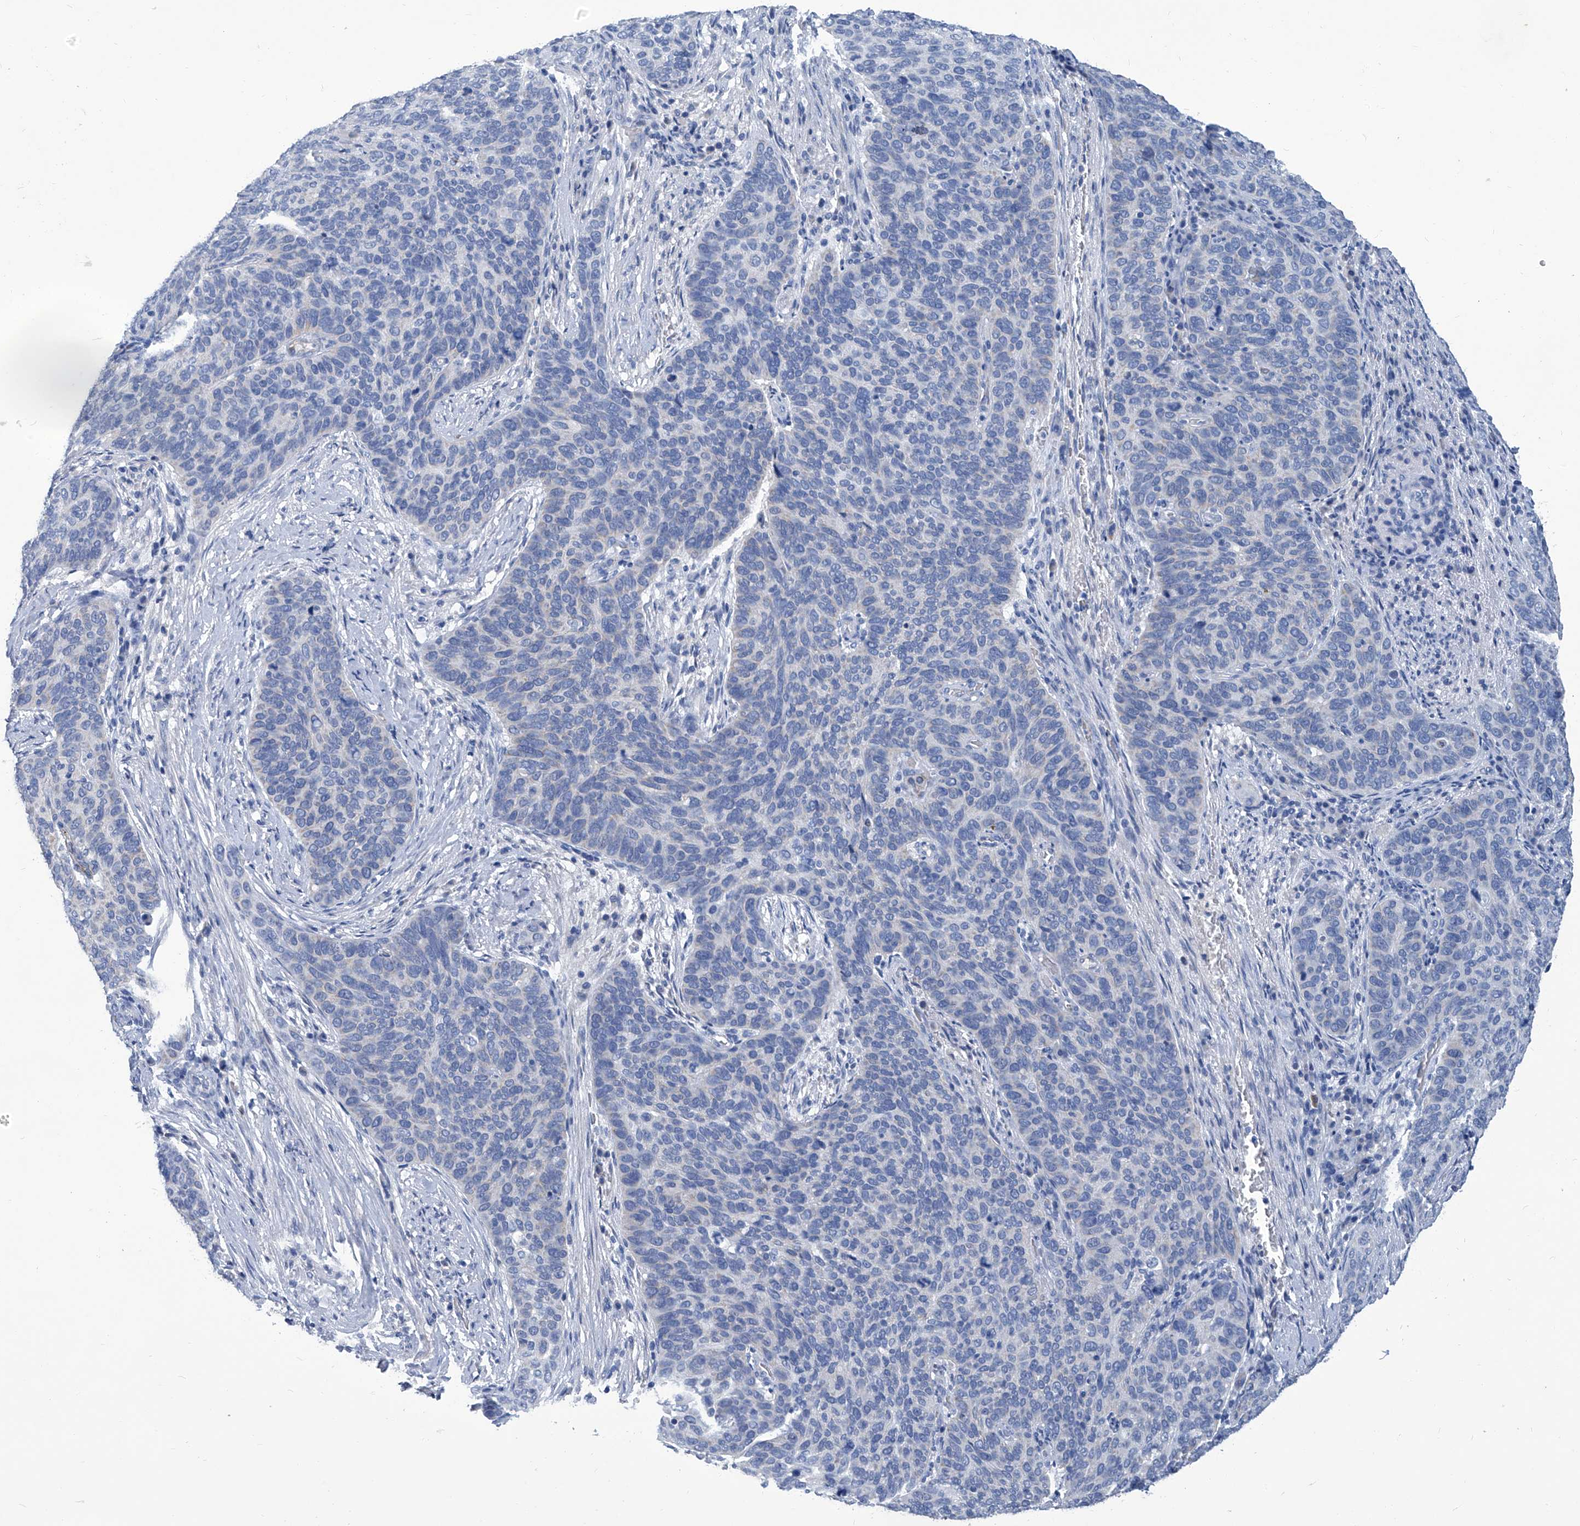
{"staining": {"intensity": "negative", "quantity": "none", "location": "none"}, "tissue": "cervical cancer", "cell_type": "Tumor cells", "image_type": "cancer", "snomed": [{"axis": "morphology", "description": "Squamous cell carcinoma, NOS"}, {"axis": "topography", "description": "Cervix"}], "caption": "Tumor cells are negative for brown protein staining in cervical squamous cell carcinoma.", "gene": "MTARC1", "patient": {"sex": "female", "age": 60}}